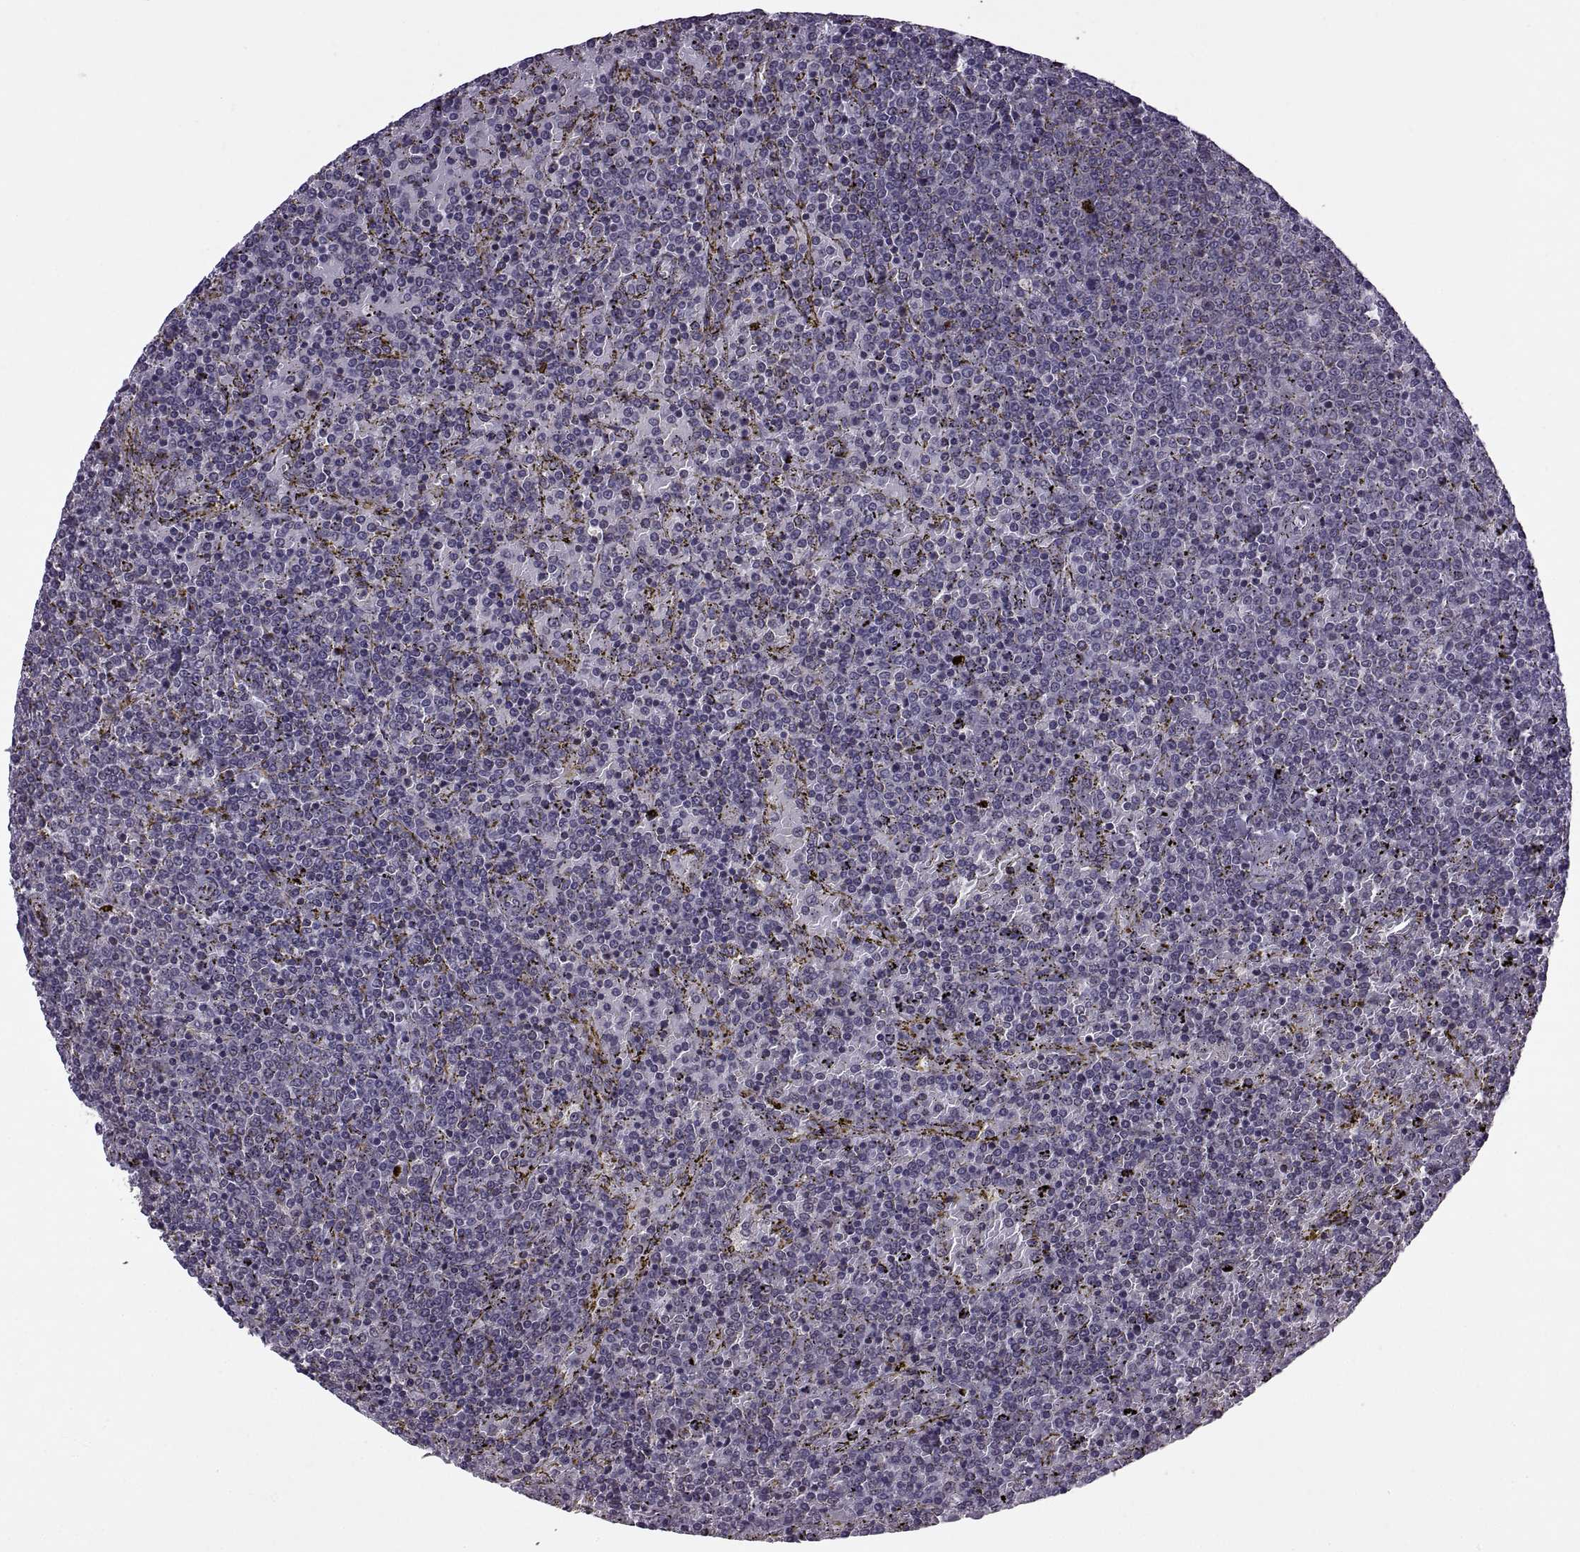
{"staining": {"intensity": "negative", "quantity": "none", "location": "none"}, "tissue": "lymphoma", "cell_type": "Tumor cells", "image_type": "cancer", "snomed": [{"axis": "morphology", "description": "Malignant lymphoma, non-Hodgkin's type, Low grade"}, {"axis": "topography", "description": "Spleen"}], "caption": "Malignant lymphoma, non-Hodgkin's type (low-grade) was stained to show a protein in brown. There is no significant expression in tumor cells.", "gene": "INTS3", "patient": {"sex": "female", "age": 77}}